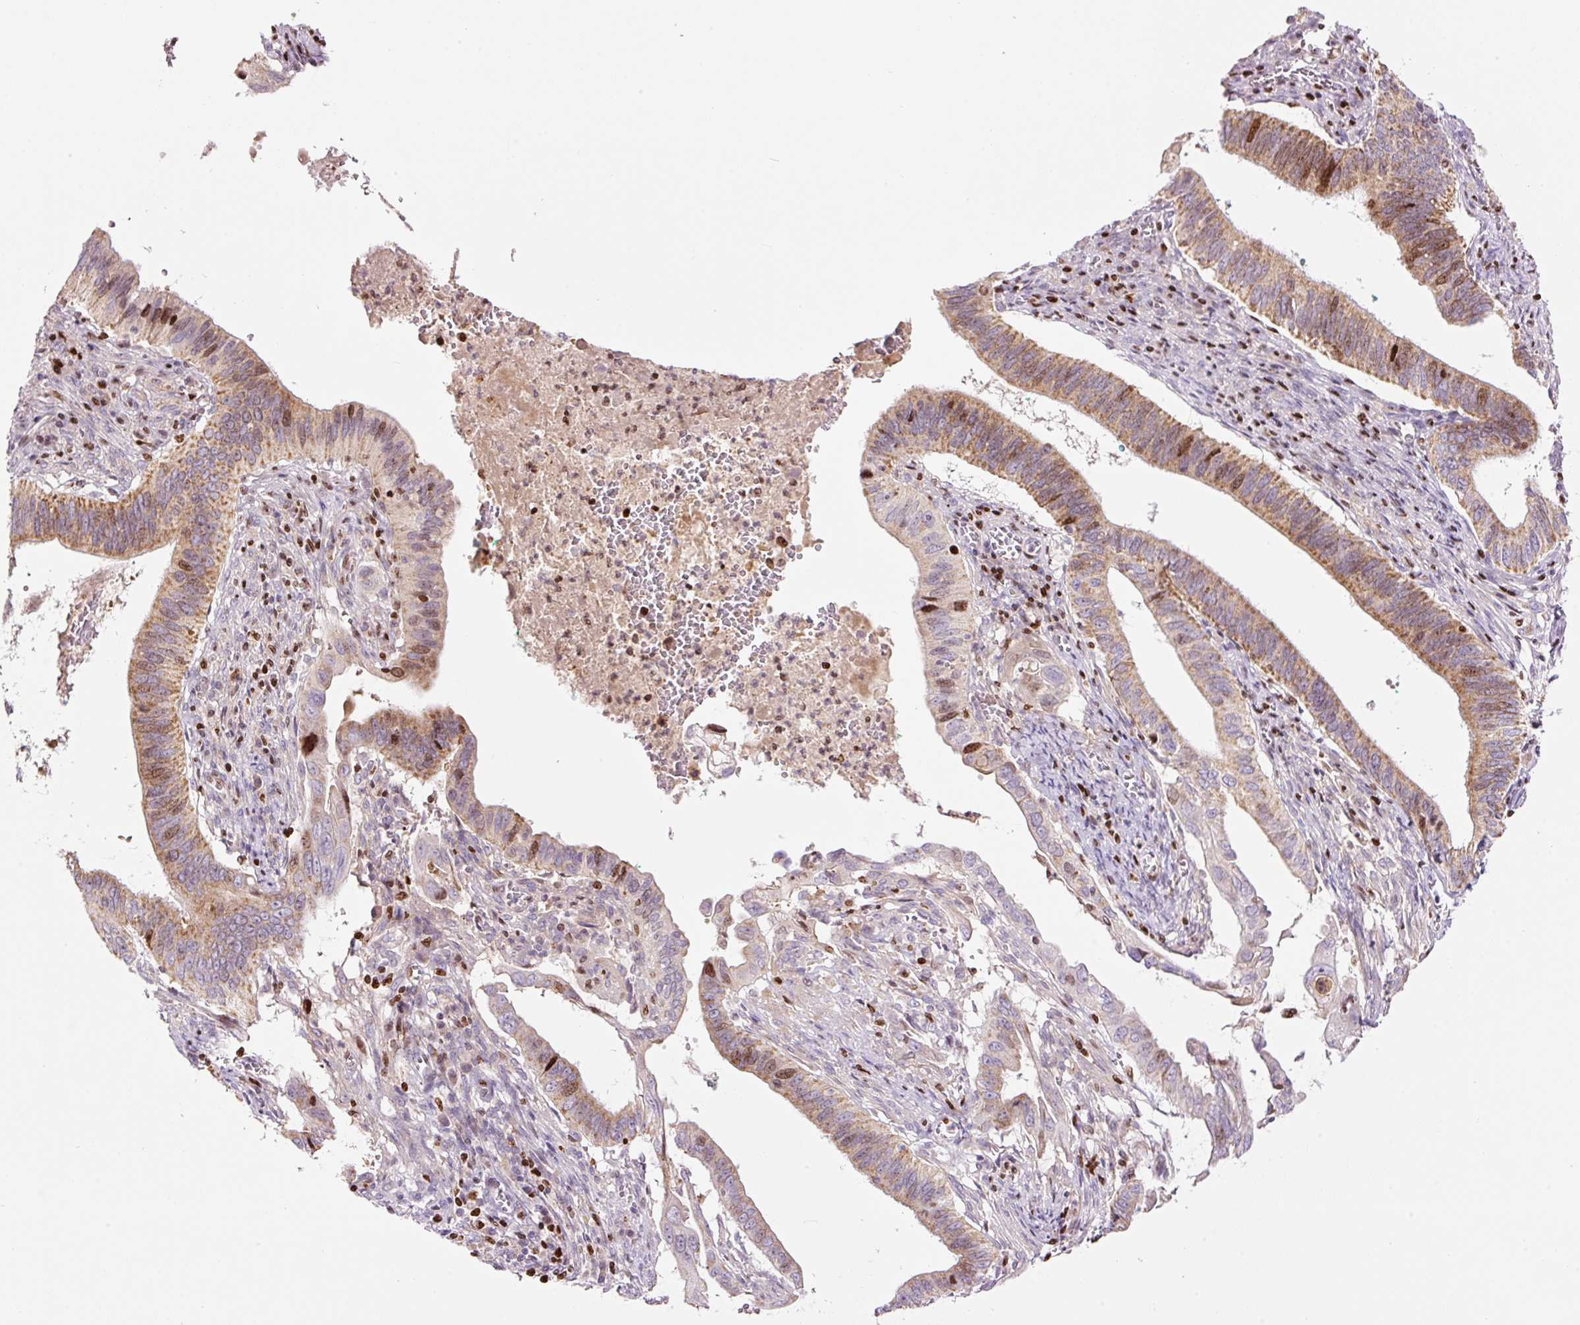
{"staining": {"intensity": "moderate", "quantity": ">75%", "location": "cytoplasmic/membranous,nuclear"}, "tissue": "cervical cancer", "cell_type": "Tumor cells", "image_type": "cancer", "snomed": [{"axis": "morphology", "description": "Adenocarcinoma, NOS"}, {"axis": "topography", "description": "Cervix"}], "caption": "A brown stain labels moderate cytoplasmic/membranous and nuclear staining of a protein in human cervical adenocarcinoma tumor cells. The protein is stained brown, and the nuclei are stained in blue (DAB (3,3'-diaminobenzidine) IHC with brightfield microscopy, high magnification).", "gene": "TMEM8B", "patient": {"sex": "female", "age": 42}}